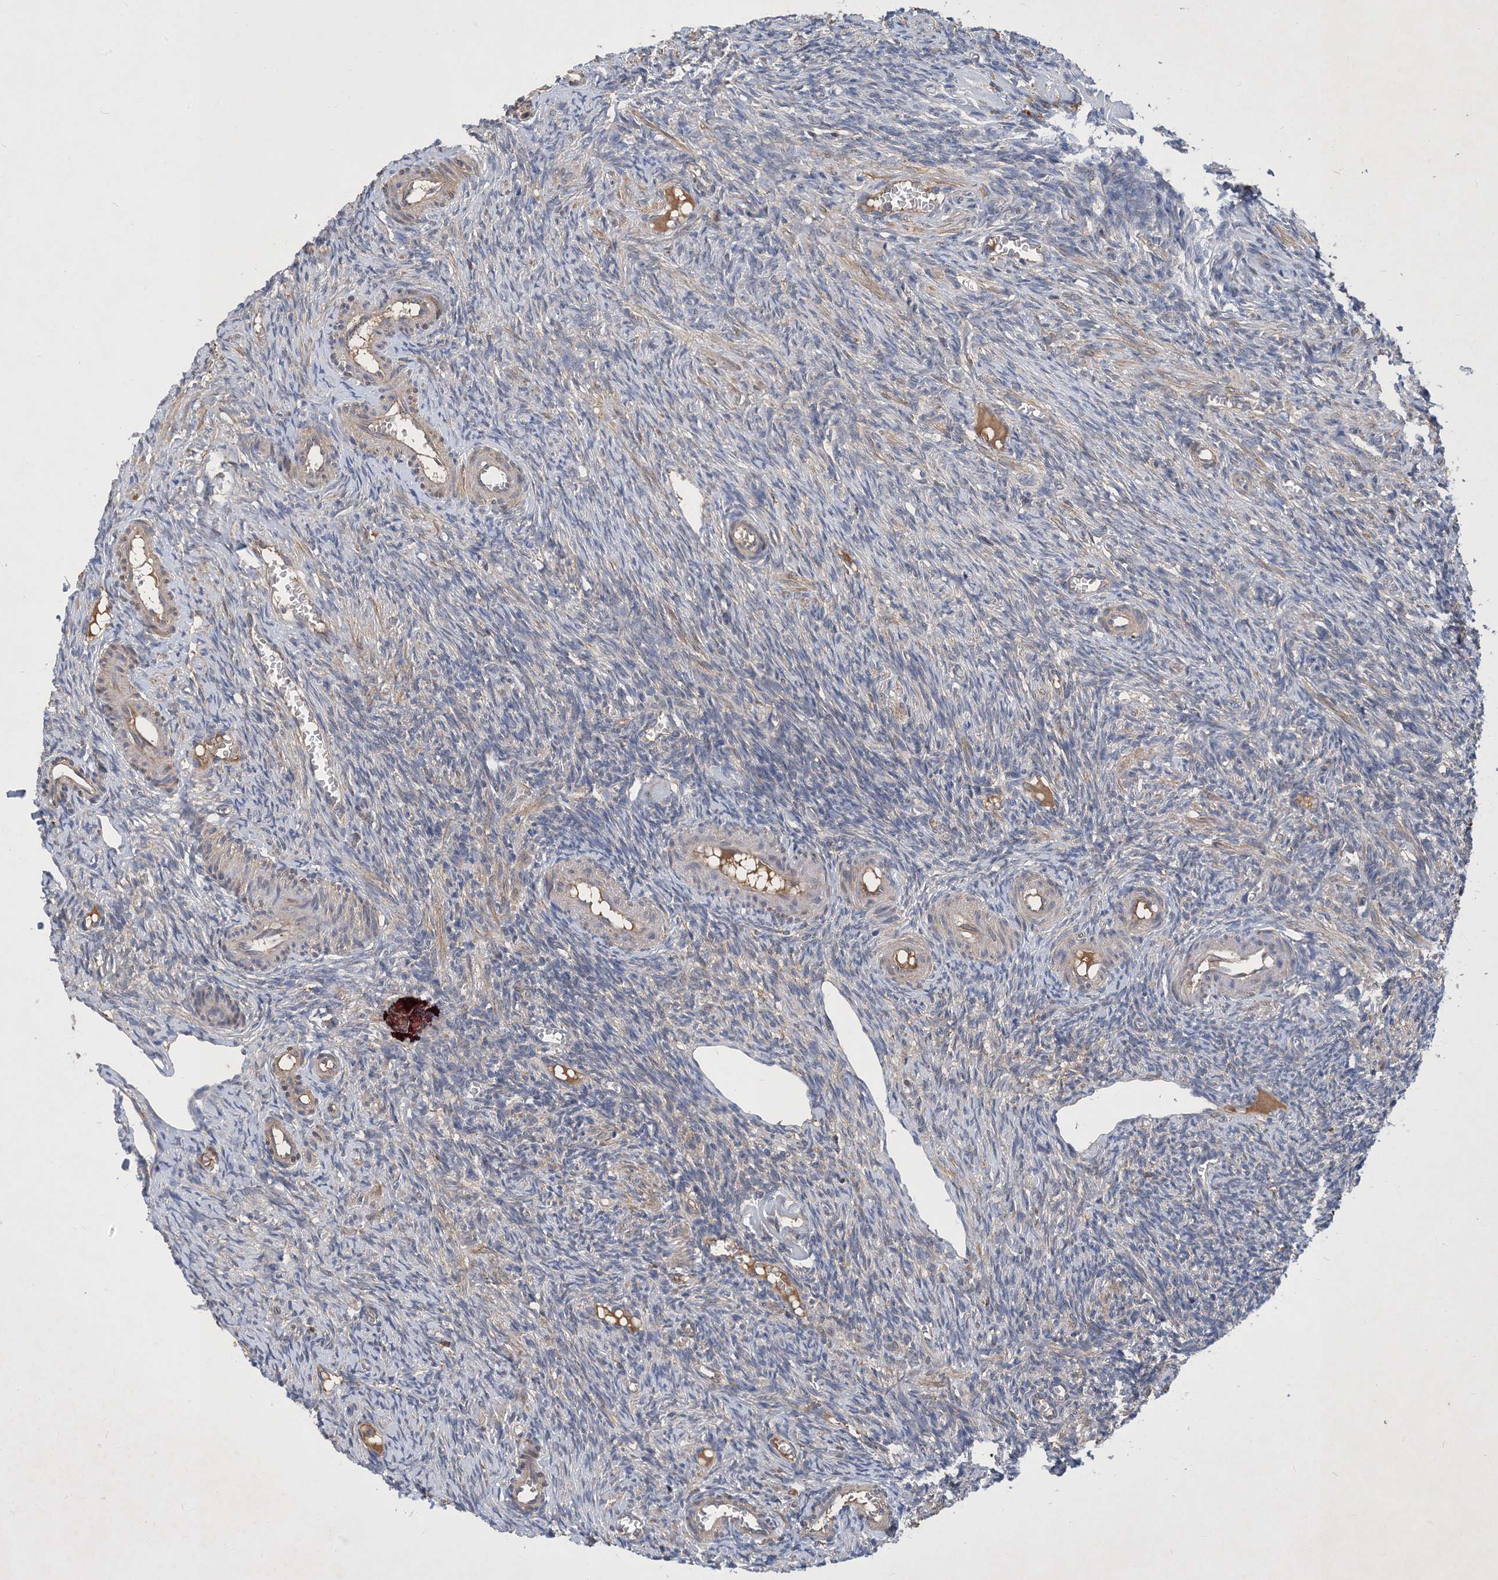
{"staining": {"intensity": "moderate", "quantity": ">75%", "location": "cytoplasmic/membranous"}, "tissue": "ovary", "cell_type": "Follicle cells", "image_type": "normal", "snomed": [{"axis": "morphology", "description": "Normal tissue, NOS"}, {"axis": "topography", "description": "Ovary"}], "caption": "Immunohistochemistry image of benign ovary: ovary stained using IHC exhibits medium levels of moderate protein expression localized specifically in the cytoplasmic/membranous of follicle cells, appearing as a cytoplasmic/membranous brown color.", "gene": "STK19", "patient": {"sex": "female", "age": 27}}